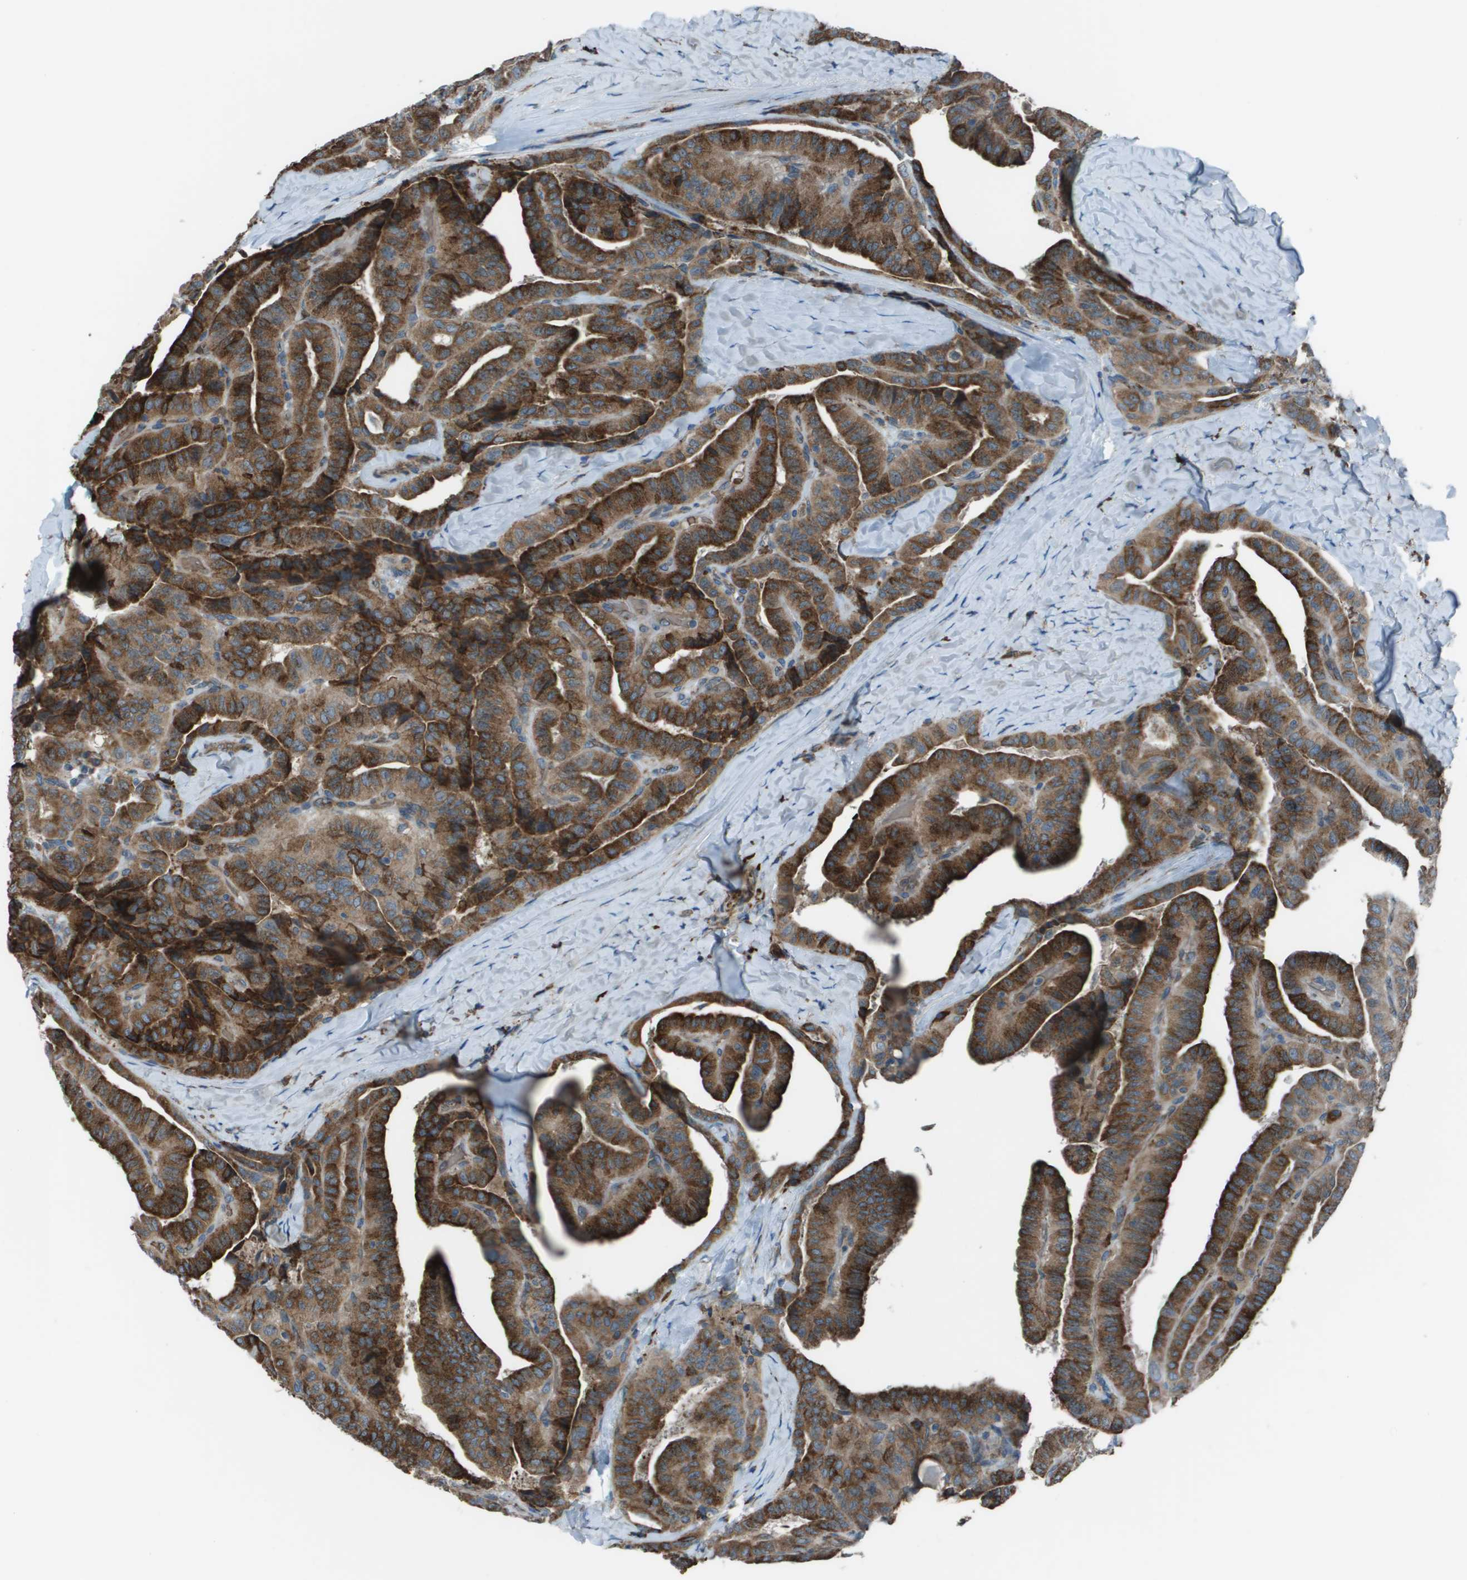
{"staining": {"intensity": "strong", "quantity": ">75%", "location": "cytoplasmic/membranous"}, "tissue": "thyroid cancer", "cell_type": "Tumor cells", "image_type": "cancer", "snomed": [{"axis": "morphology", "description": "Papillary adenocarcinoma, NOS"}, {"axis": "topography", "description": "Thyroid gland"}], "caption": "Tumor cells demonstrate high levels of strong cytoplasmic/membranous expression in about >75% of cells in papillary adenocarcinoma (thyroid).", "gene": "UTS2", "patient": {"sex": "male", "age": 77}}